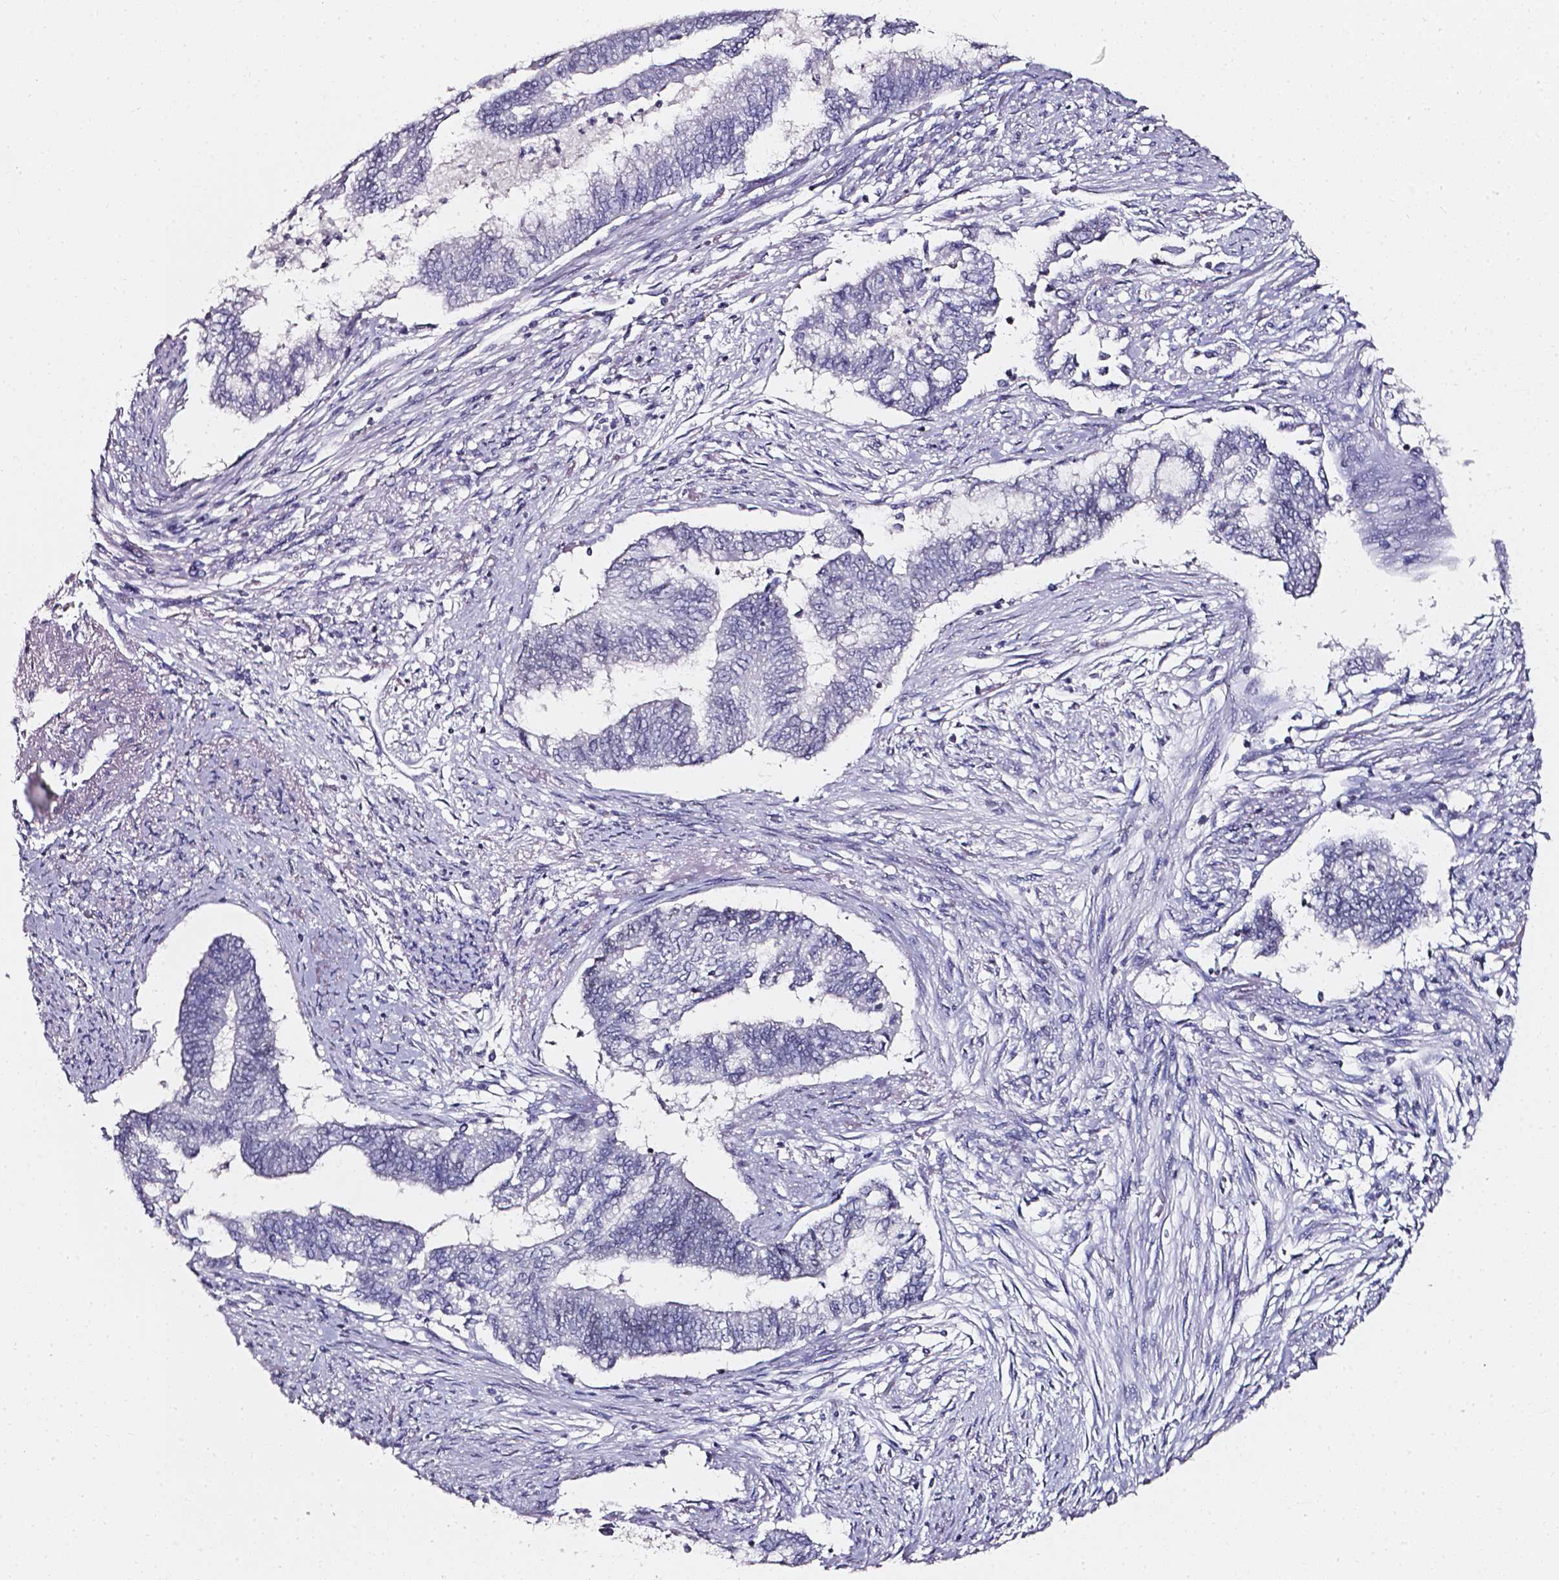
{"staining": {"intensity": "negative", "quantity": "none", "location": "none"}, "tissue": "endometrial cancer", "cell_type": "Tumor cells", "image_type": "cancer", "snomed": [{"axis": "morphology", "description": "Adenocarcinoma, NOS"}, {"axis": "topography", "description": "Endometrium"}], "caption": "Immunohistochemical staining of endometrial adenocarcinoma exhibits no significant positivity in tumor cells.", "gene": "AKR1B10", "patient": {"sex": "female", "age": 65}}